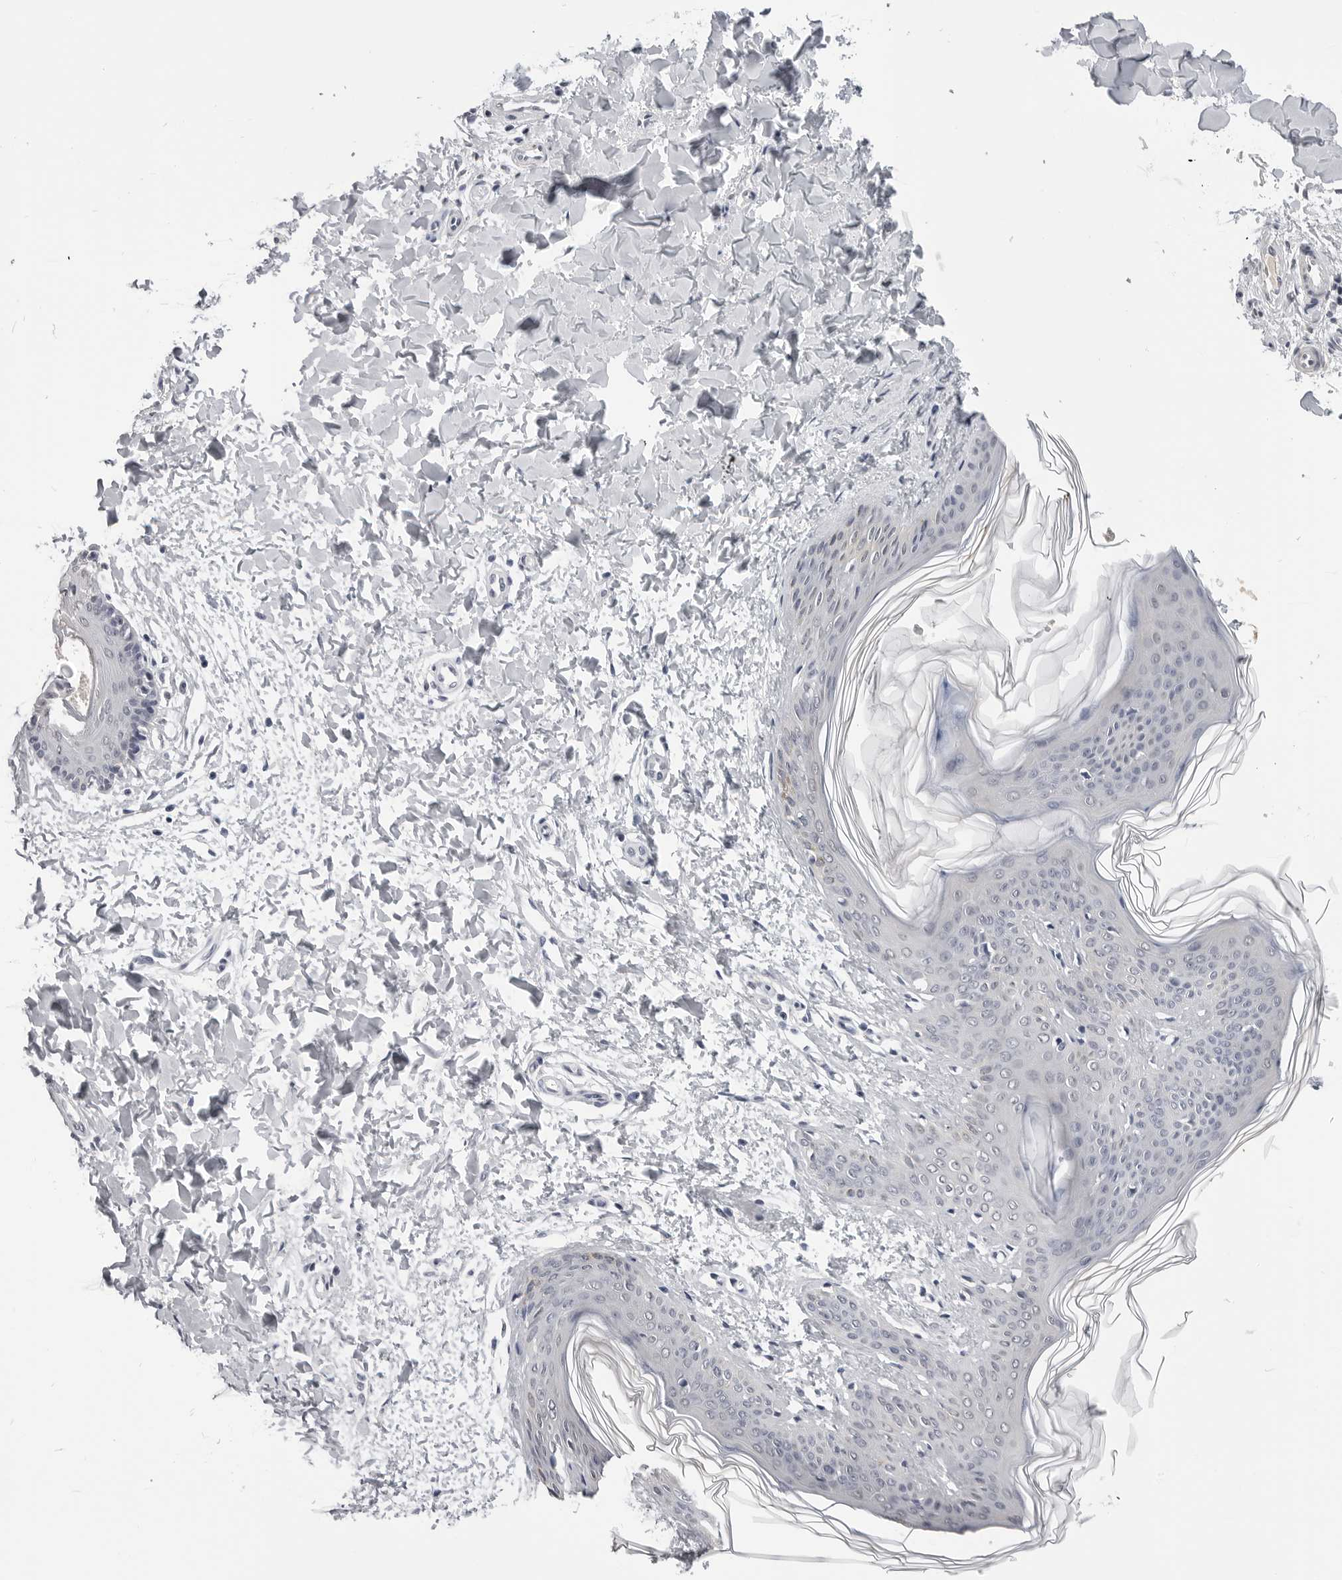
{"staining": {"intensity": "negative", "quantity": "none", "location": "none"}, "tissue": "skin", "cell_type": "Fibroblasts", "image_type": "normal", "snomed": [{"axis": "morphology", "description": "Normal tissue, NOS"}, {"axis": "topography", "description": "Skin"}], "caption": "High power microscopy micrograph of an immunohistochemistry photomicrograph of normal skin, revealing no significant staining in fibroblasts.", "gene": "CDK20", "patient": {"sex": "female", "age": 17}}